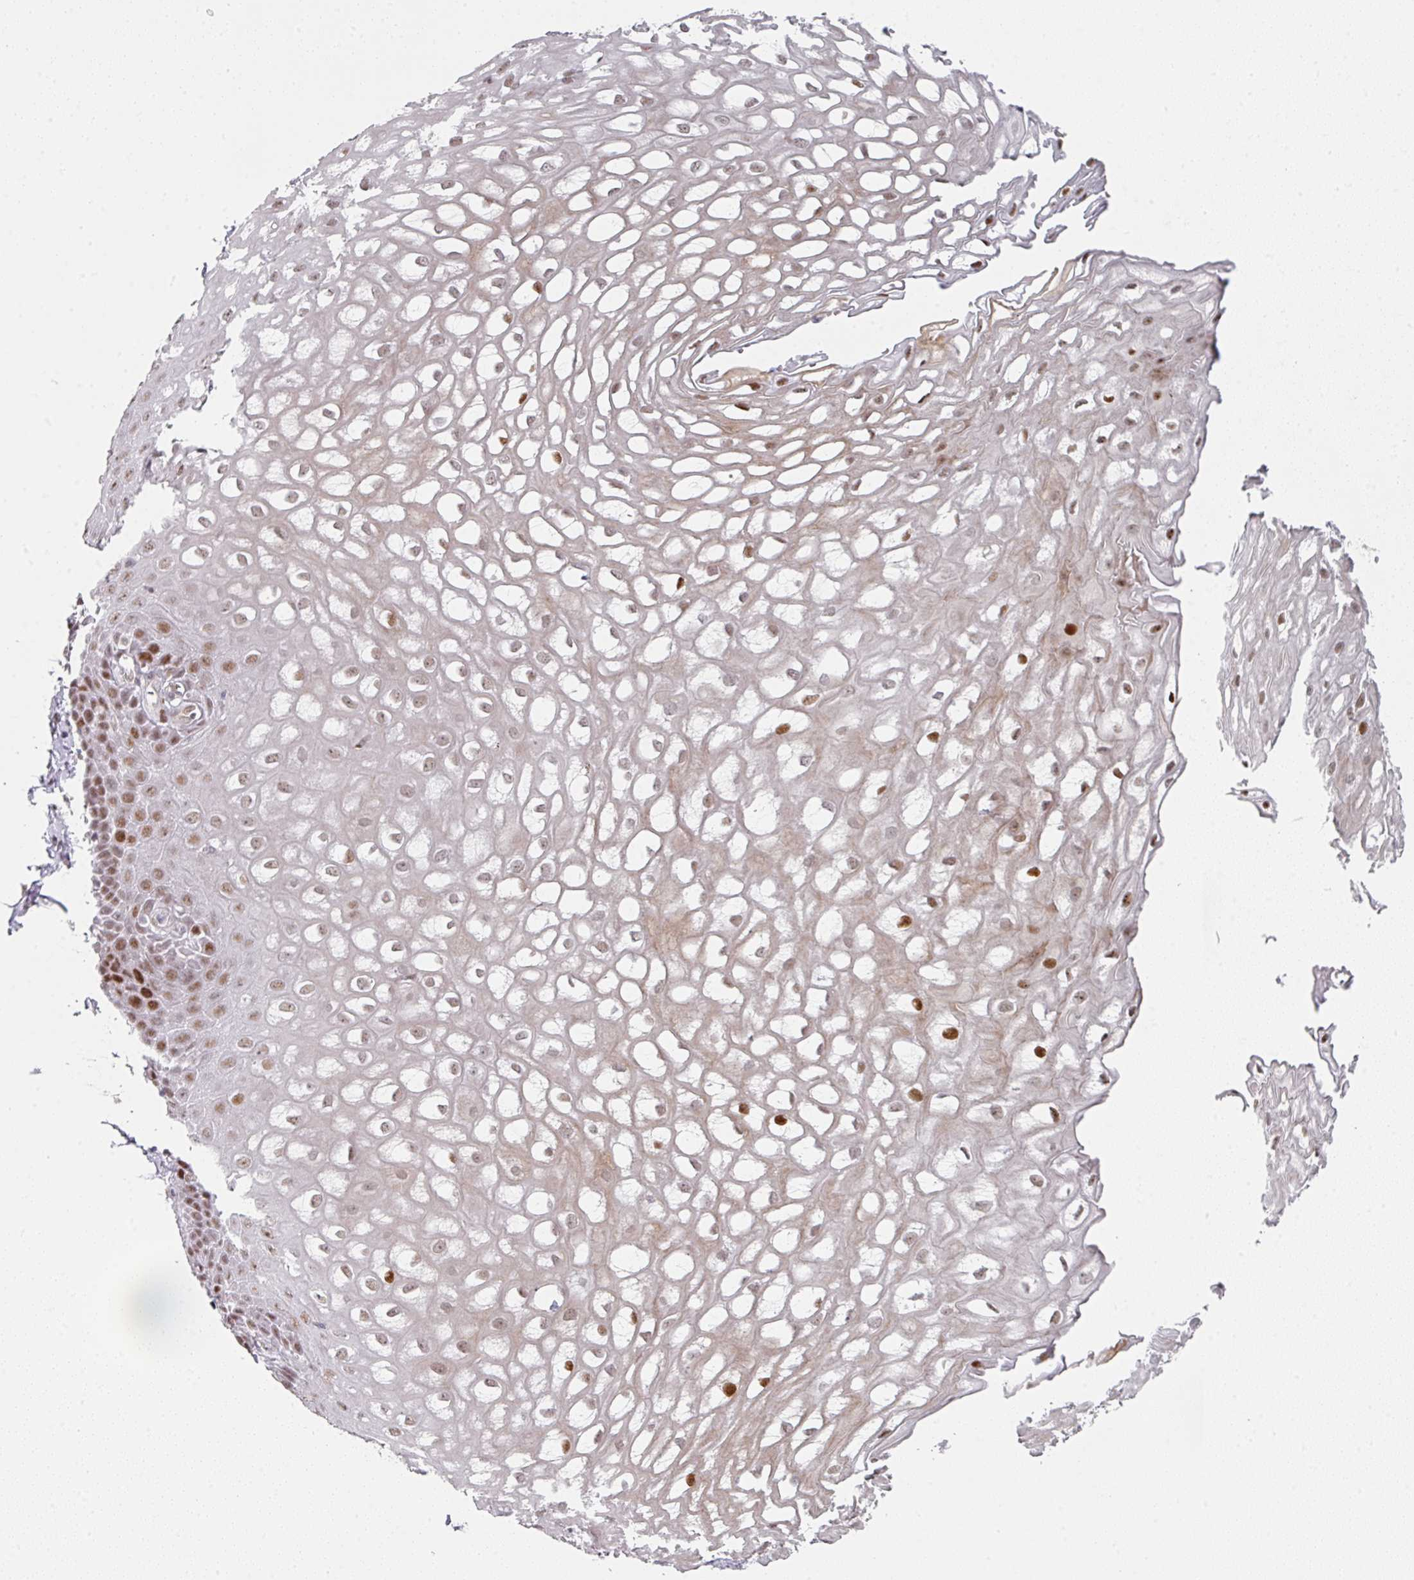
{"staining": {"intensity": "moderate", "quantity": ">75%", "location": "nuclear"}, "tissue": "esophagus", "cell_type": "Squamous epithelial cells", "image_type": "normal", "snomed": [{"axis": "morphology", "description": "Normal tissue, NOS"}, {"axis": "topography", "description": "Esophagus"}], "caption": "Brown immunohistochemical staining in normal esophagus exhibits moderate nuclear staining in approximately >75% of squamous epithelial cells. Nuclei are stained in blue.", "gene": "SF3B5", "patient": {"sex": "male", "age": 67}}